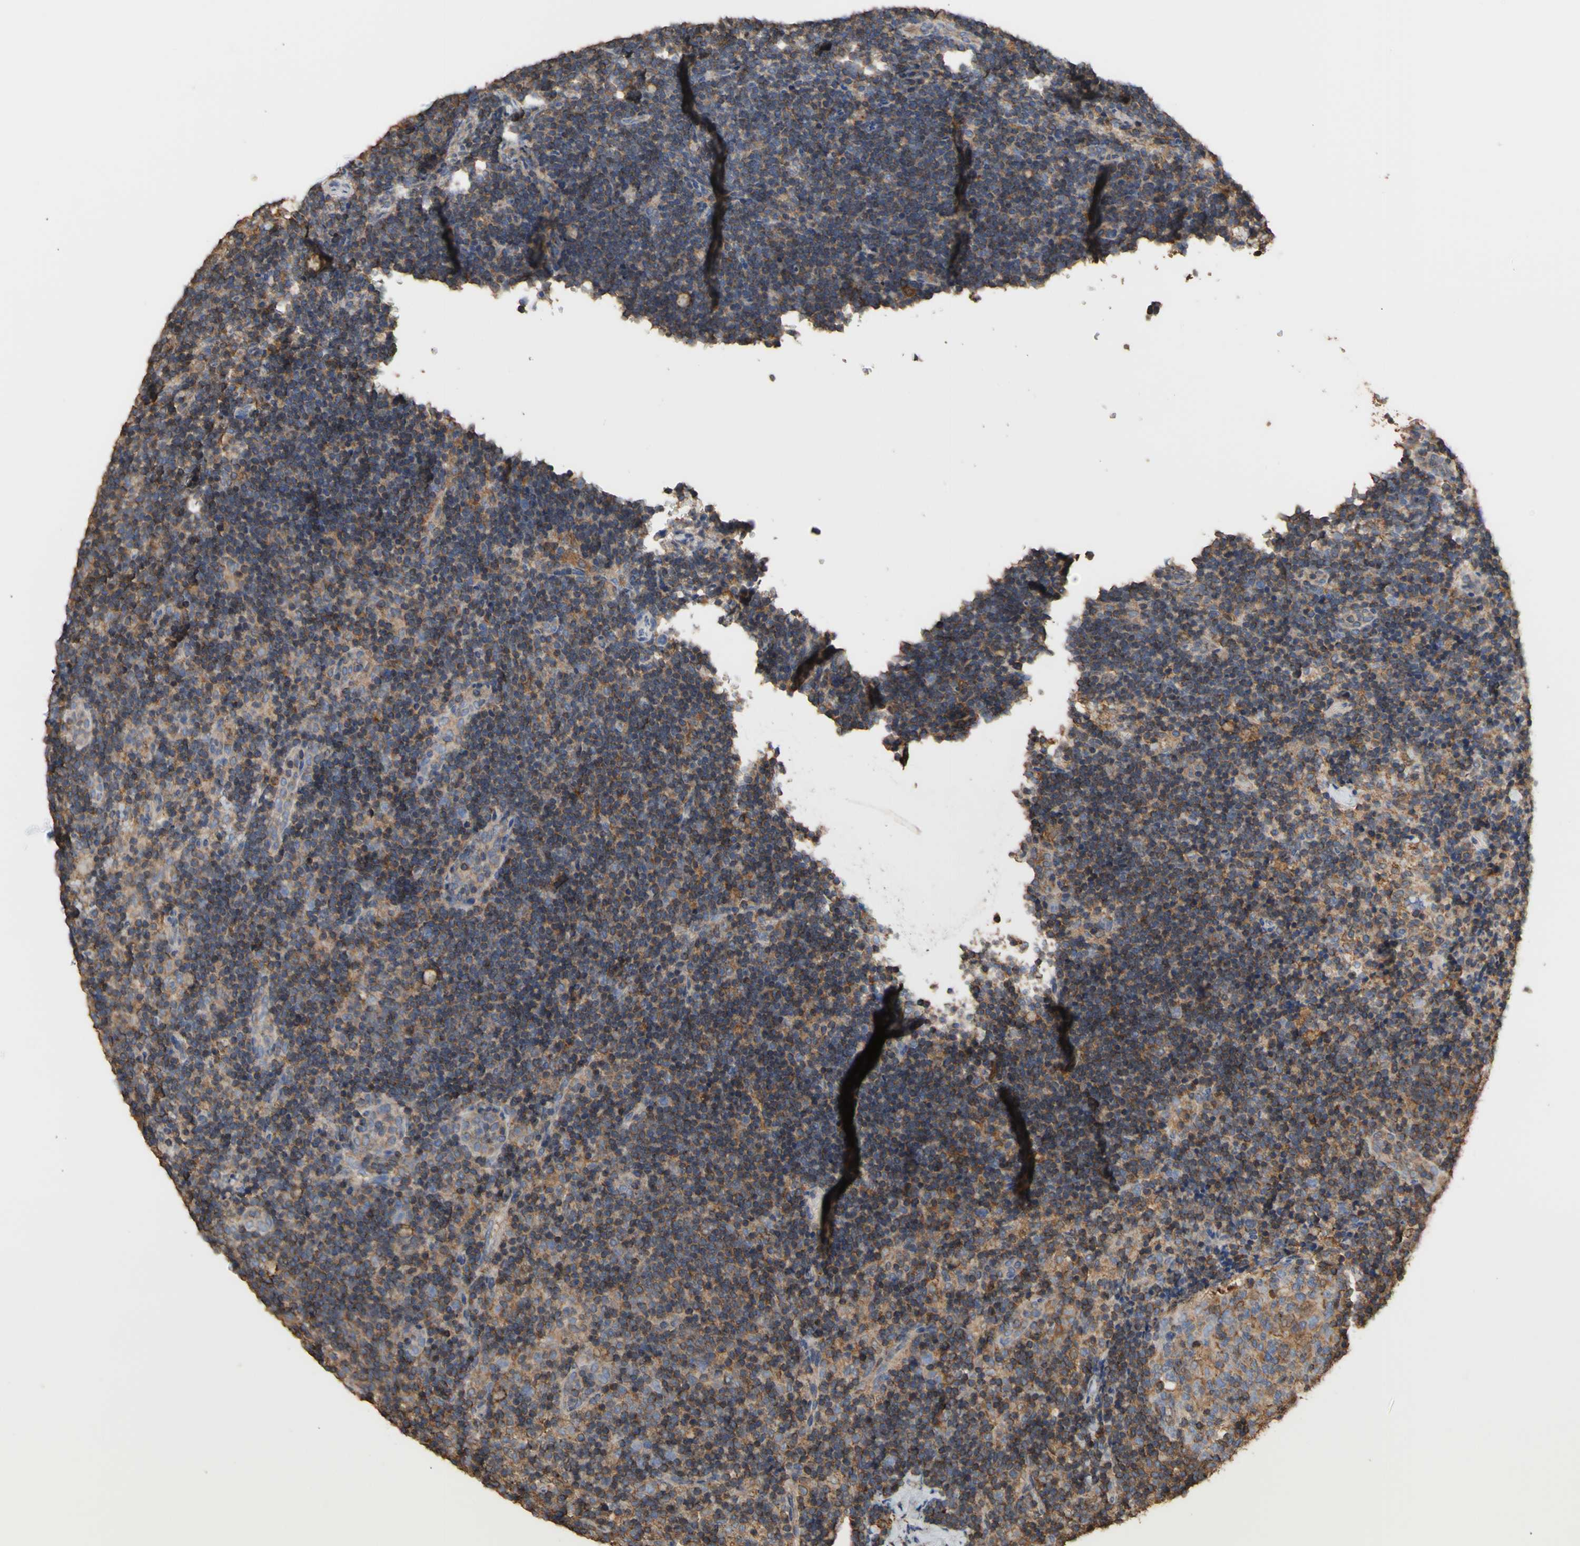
{"staining": {"intensity": "moderate", "quantity": ">75%", "location": "cytoplasmic/membranous"}, "tissue": "lymph node", "cell_type": "Germinal center cells", "image_type": "normal", "snomed": [{"axis": "morphology", "description": "Normal tissue, NOS"}, {"axis": "topography", "description": "Lymph node"}], "caption": "Immunohistochemical staining of unremarkable human lymph node shows >75% levels of moderate cytoplasmic/membranous protein staining in approximately >75% of germinal center cells. The staining was performed using DAB to visualize the protein expression in brown, while the nuclei were stained in blue with hematoxylin (Magnification: 20x).", "gene": "ALDH9A1", "patient": {"sex": "female", "age": 14}}